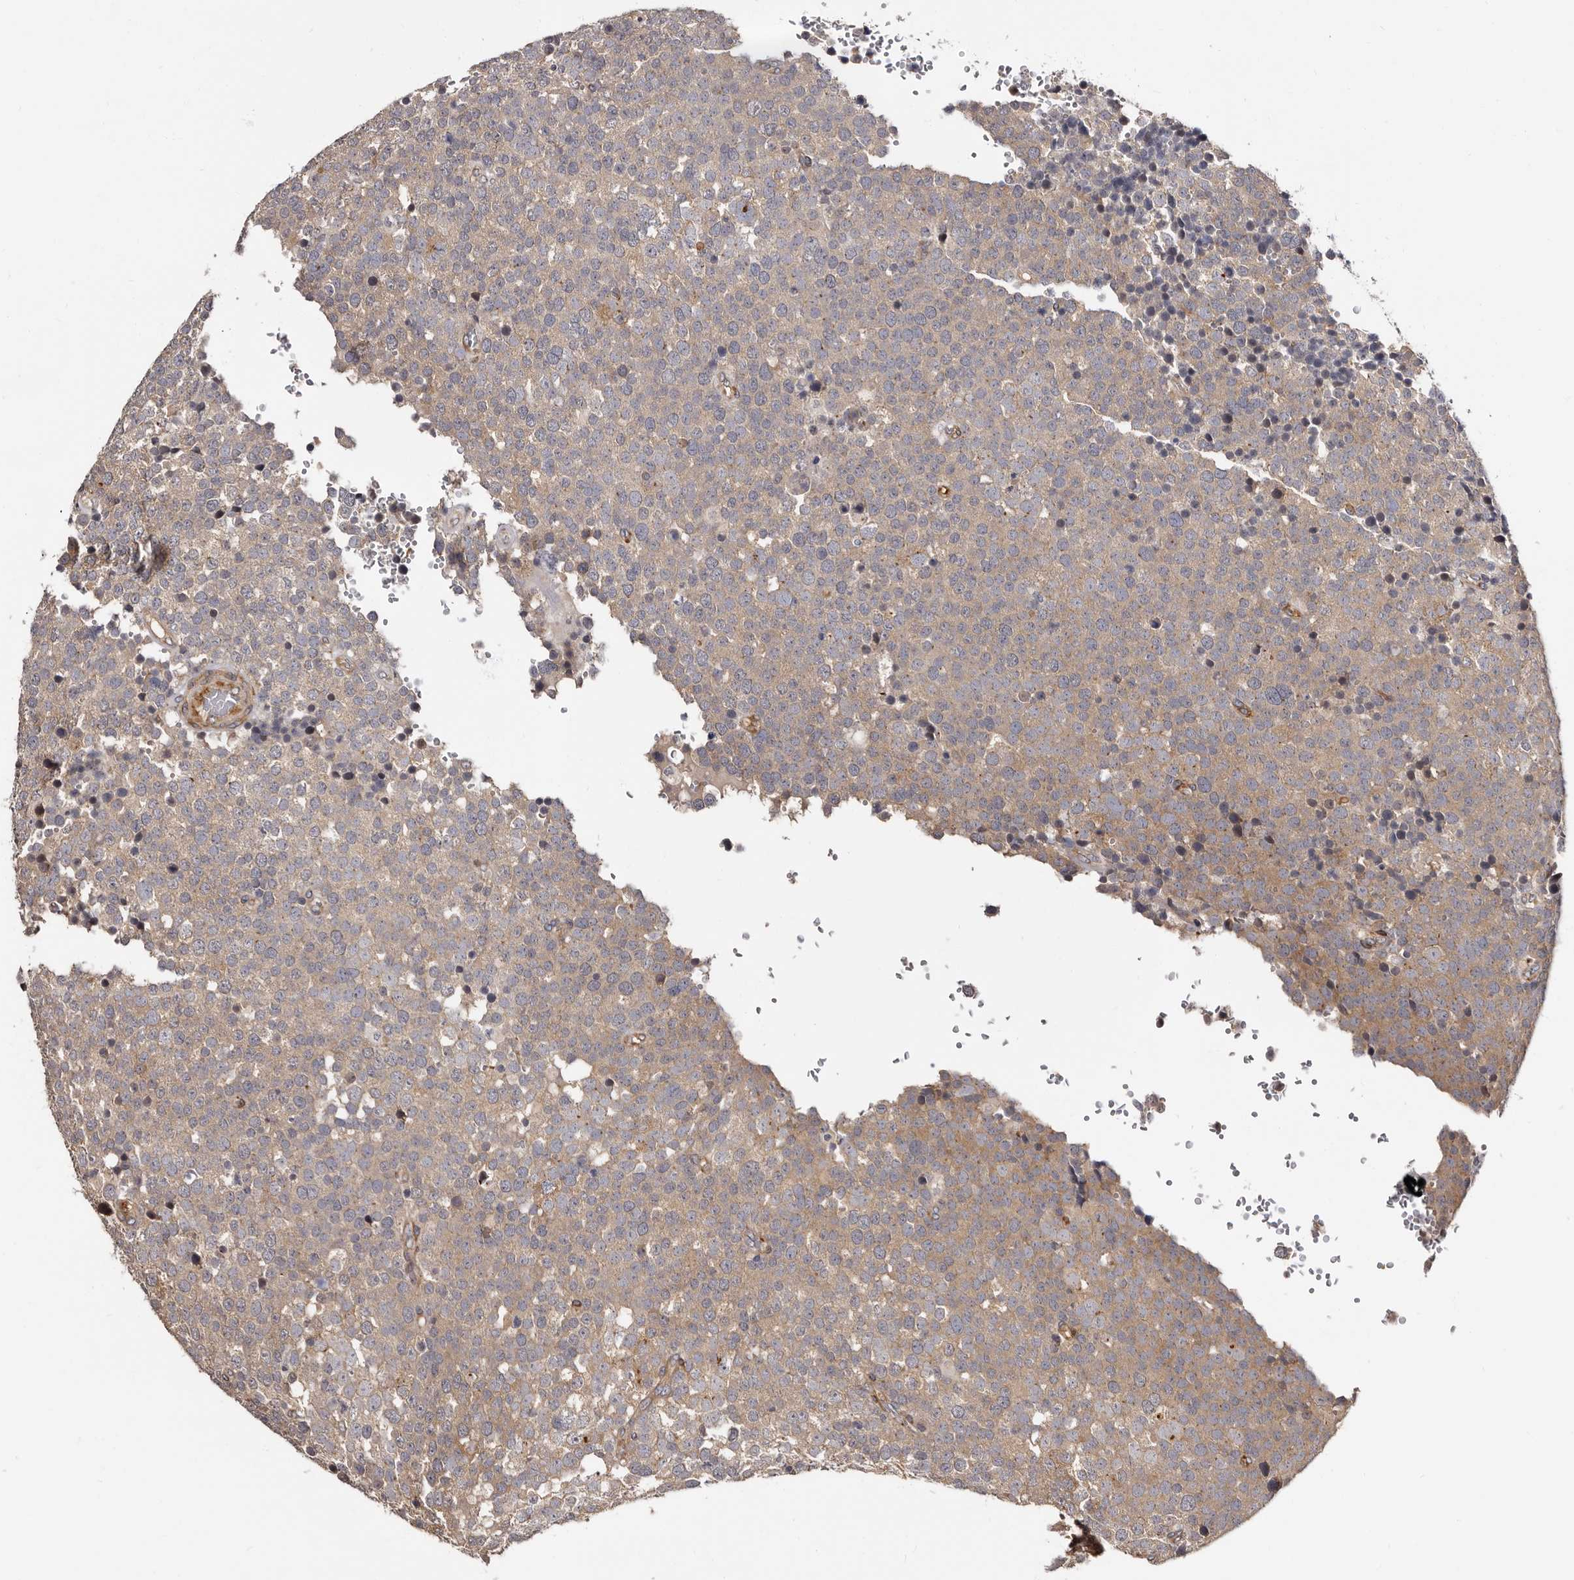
{"staining": {"intensity": "weak", "quantity": "25%-75%", "location": "cytoplasmic/membranous"}, "tissue": "testis cancer", "cell_type": "Tumor cells", "image_type": "cancer", "snomed": [{"axis": "morphology", "description": "Seminoma, NOS"}, {"axis": "topography", "description": "Testis"}], "caption": "Protein staining demonstrates weak cytoplasmic/membranous staining in approximately 25%-75% of tumor cells in testis cancer (seminoma).", "gene": "TBC1D22B", "patient": {"sex": "male", "age": 71}}